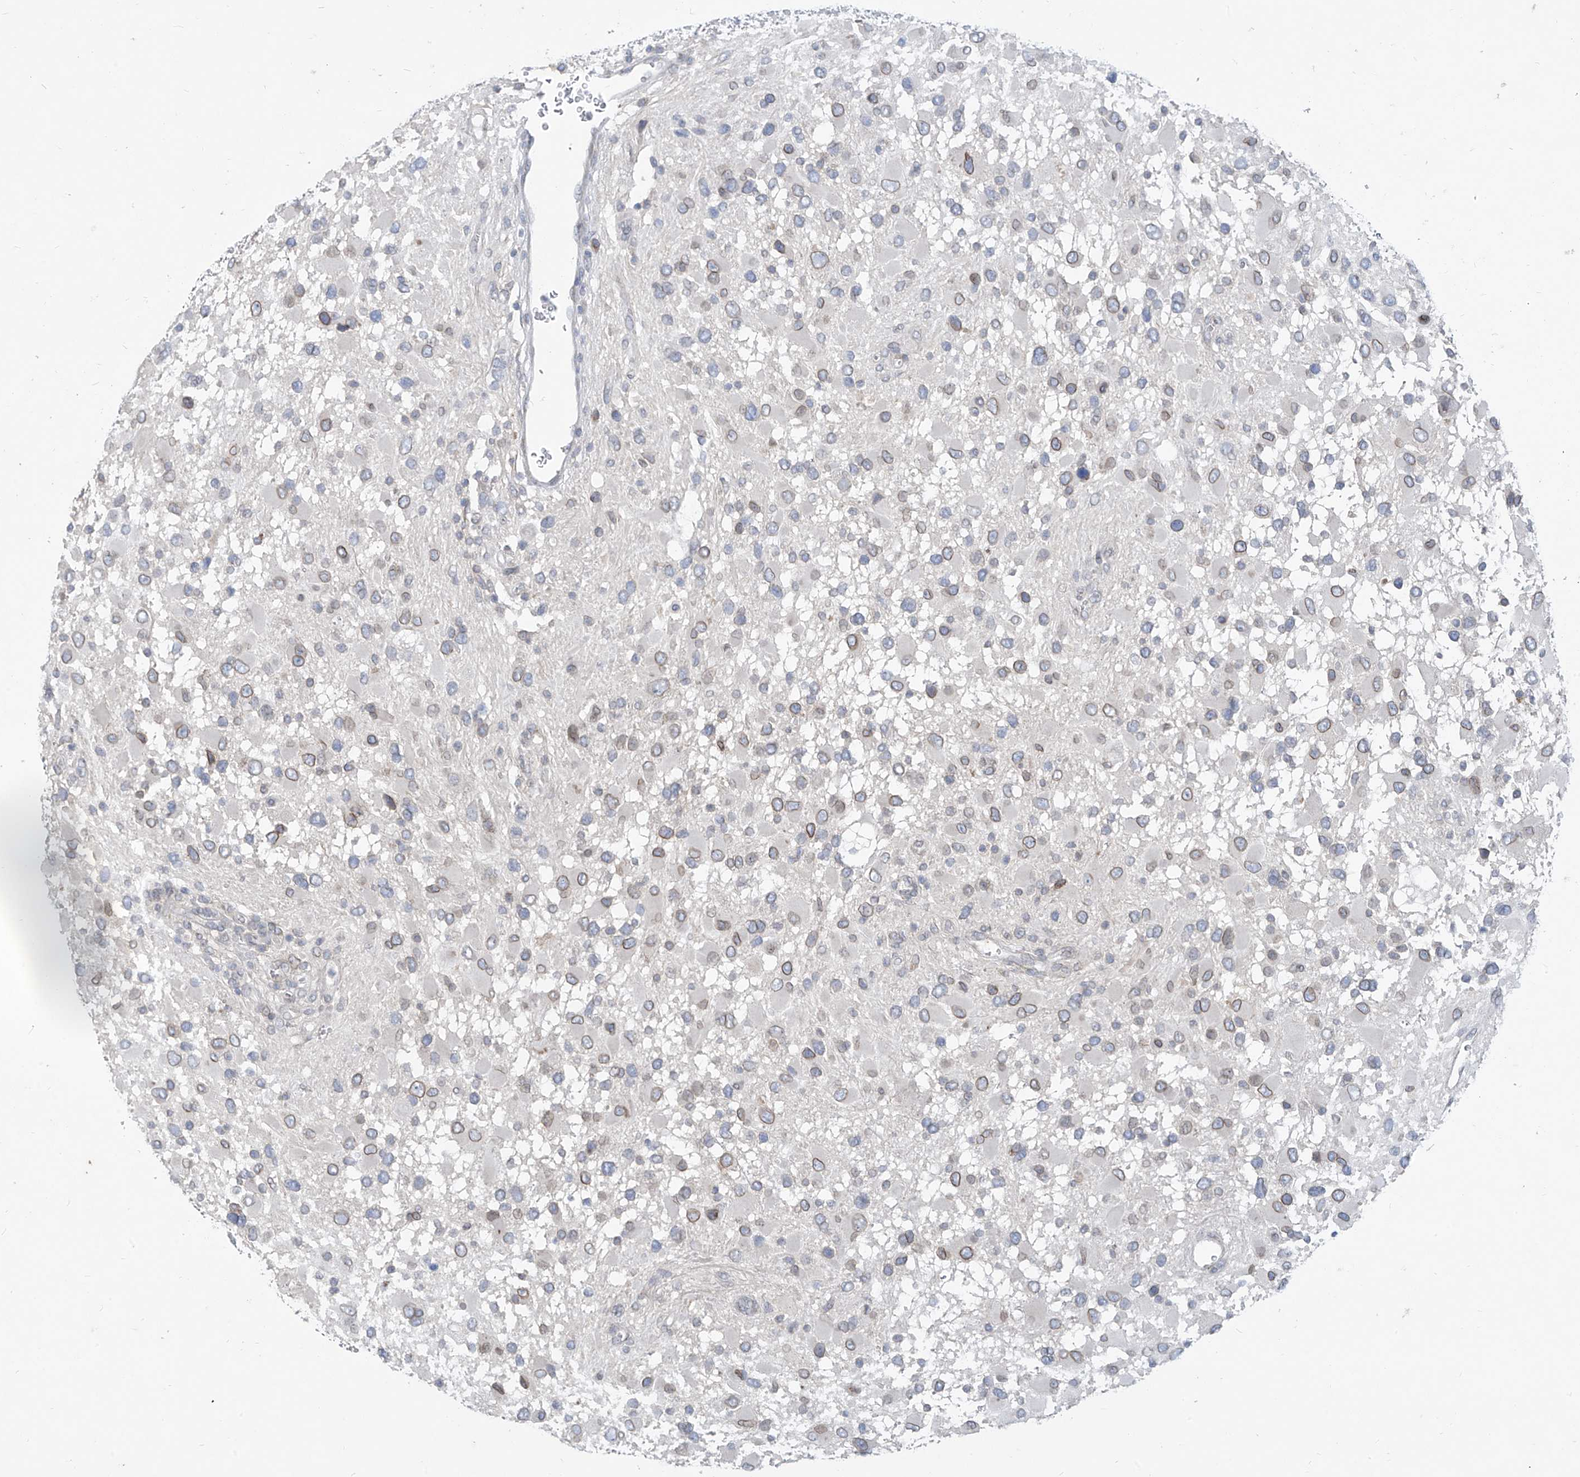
{"staining": {"intensity": "moderate", "quantity": ">75%", "location": "cytoplasmic/membranous,nuclear"}, "tissue": "glioma", "cell_type": "Tumor cells", "image_type": "cancer", "snomed": [{"axis": "morphology", "description": "Glioma, malignant, High grade"}, {"axis": "topography", "description": "Brain"}], "caption": "An image of human glioma stained for a protein exhibits moderate cytoplasmic/membranous and nuclear brown staining in tumor cells. (IHC, brightfield microscopy, high magnification).", "gene": "KRTAP25-1", "patient": {"sex": "male", "age": 53}}